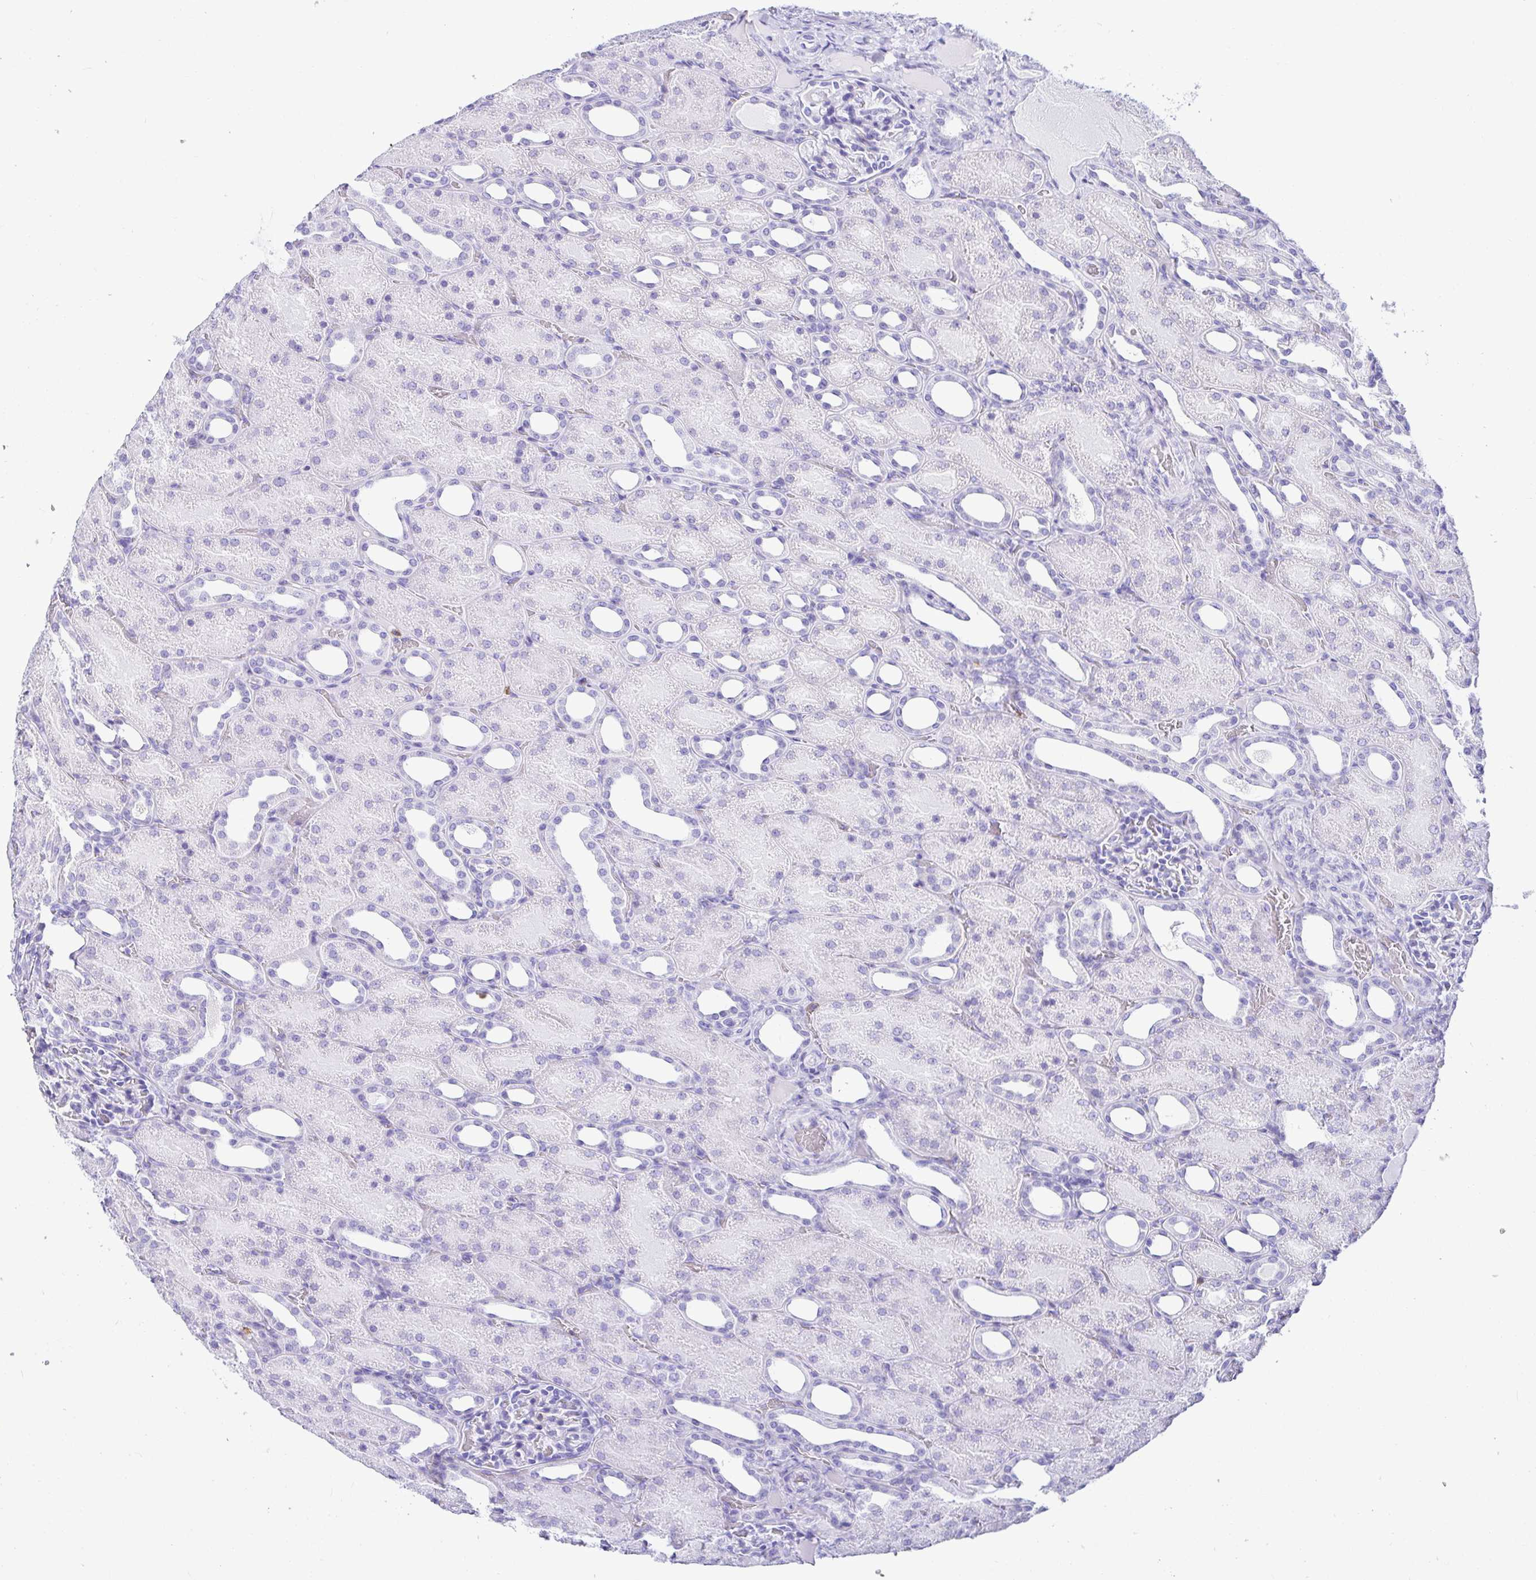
{"staining": {"intensity": "negative", "quantity": "none", "location": "none"}, "tissue": "kidney", "cell_type": "Cells in glomeruli", "image_type": "normal", "snomed": [{"axis": "morphology", "description": "Normal tissue, NOS"}, {"axis": "topography", "description": "Kidney"}], "caption": "Cells in glomeruli show no significant protein staining in benign kidney. (Brightfield microscopy of DAB (3,3'-diaminobenzidine) immunohistochemistry (IHC) at high magnification).", "gene": "CD5", "patient": {"sex": "male", "age": 2}}